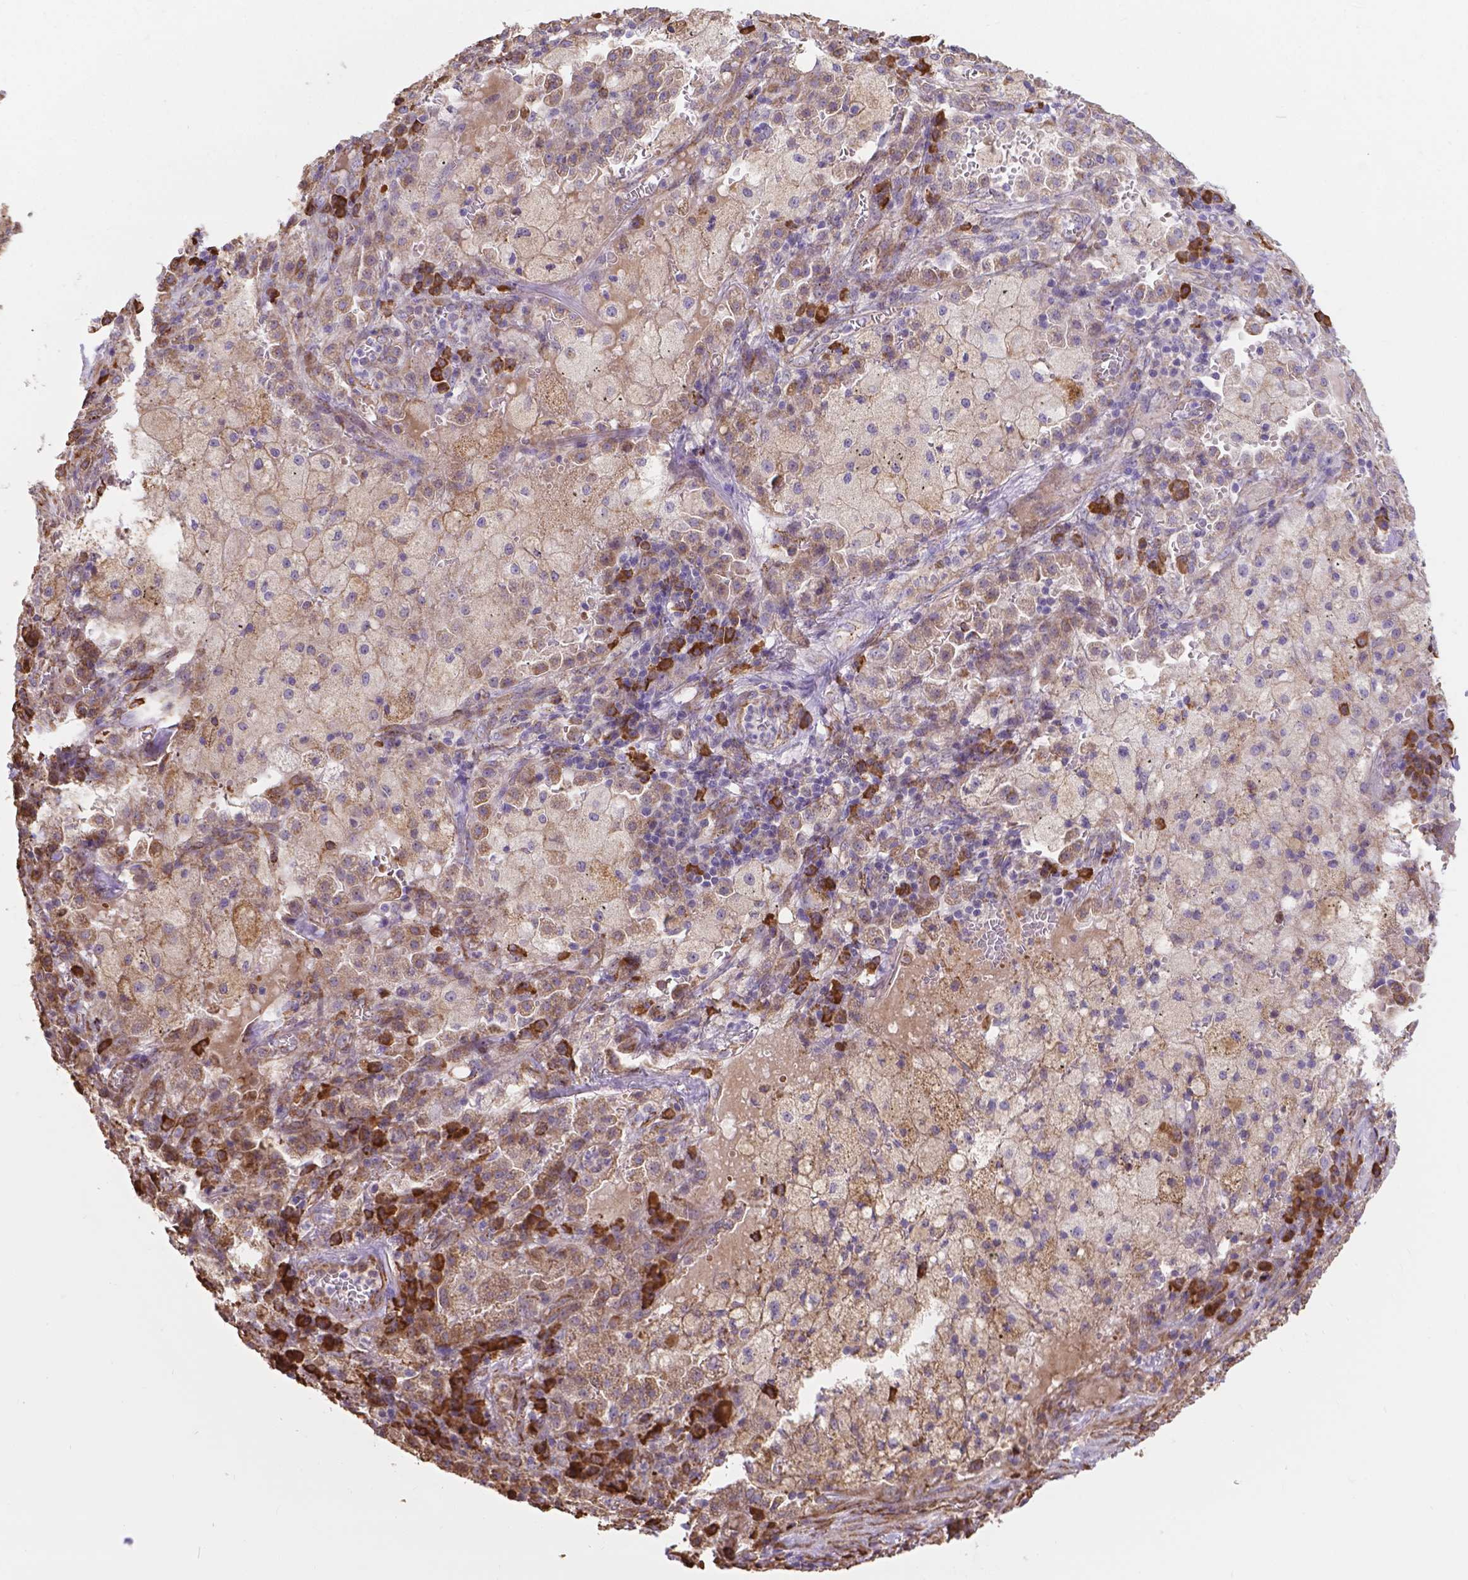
{"staining": {"intensity": "weak", "quantity": "25%-75%", "location": "cytoplasmic/membranous"}, "tissue": "lung cancer", "cell_type": "Tumor cells", "image_type": "cancer", "snomed": [{"axis": "morphology", "description": "Adenocarcinoma, NOS"}, {"axis": "topography", "description": "Lung"}], "caption": "DAB (3,3'-diaminobenzidine) immunohistochemical staining of human adenocarcinoma (lung) reveals weak cytoplasmic/membranous protein positivity in about 25%-75% of tumor cells. The protein of interest is shown in brown color, while the nuclei are stained blue.", "gene": "IPO11", "patient": {"sex": "male", "age": 57}}